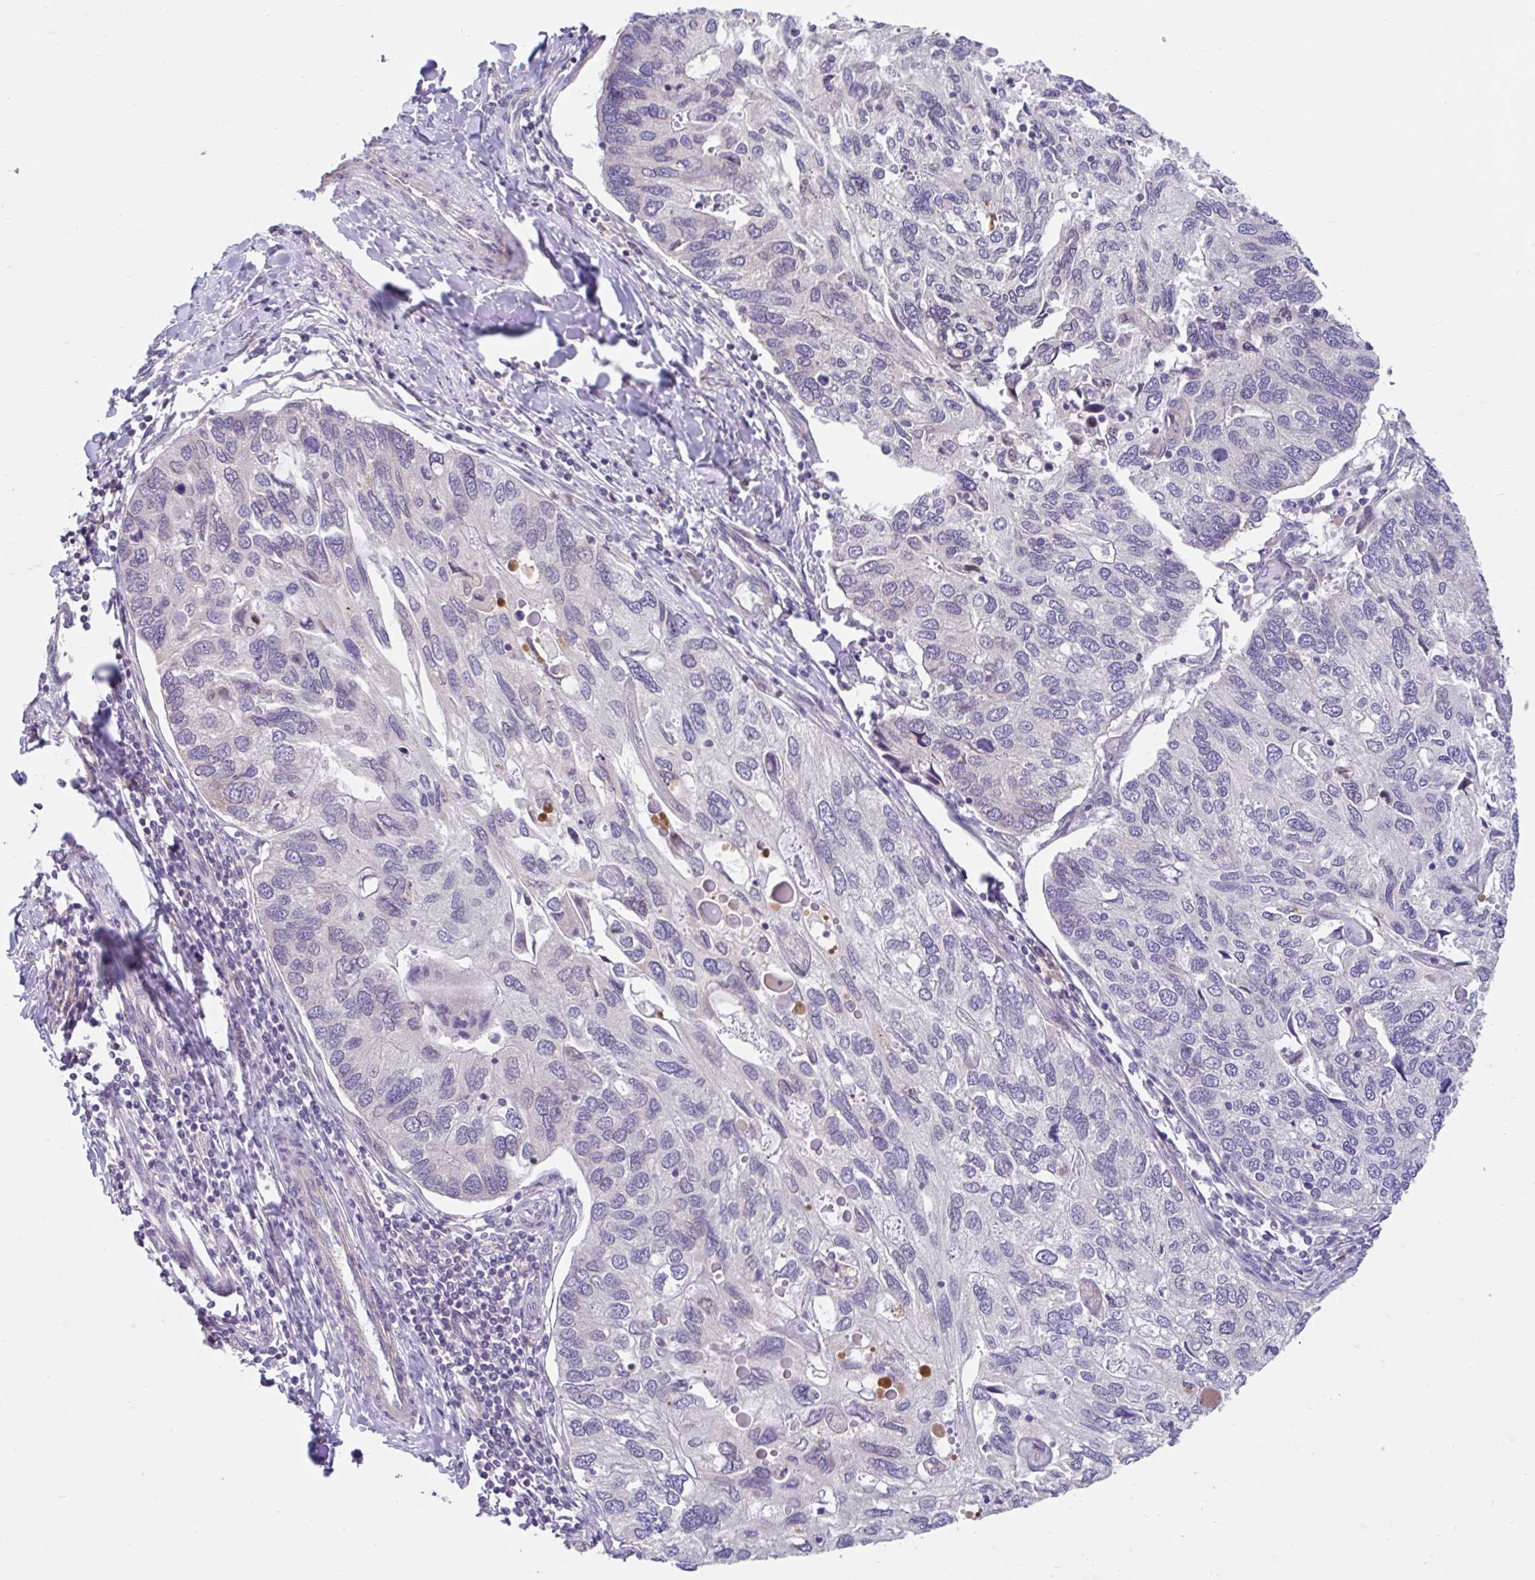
{"staining": {"intensity": "negative", "quantity": "none", "location": "none"}, "tissue": "endometrial cancer", "cell_type": "Tumor cells", "image_type": "cancer", "snomed": [{"axis": "morphology", "description": "Carcinoma, NOS"}, {"axis": "topography", "description": "Uterus"}], "caption": "This is an immunohistochemistry photomicrograph of endometrial cancer. There is no staining in tumor cells.", "gene": "NT5C1B", "patient": {"sex": "female", "age": 76}}